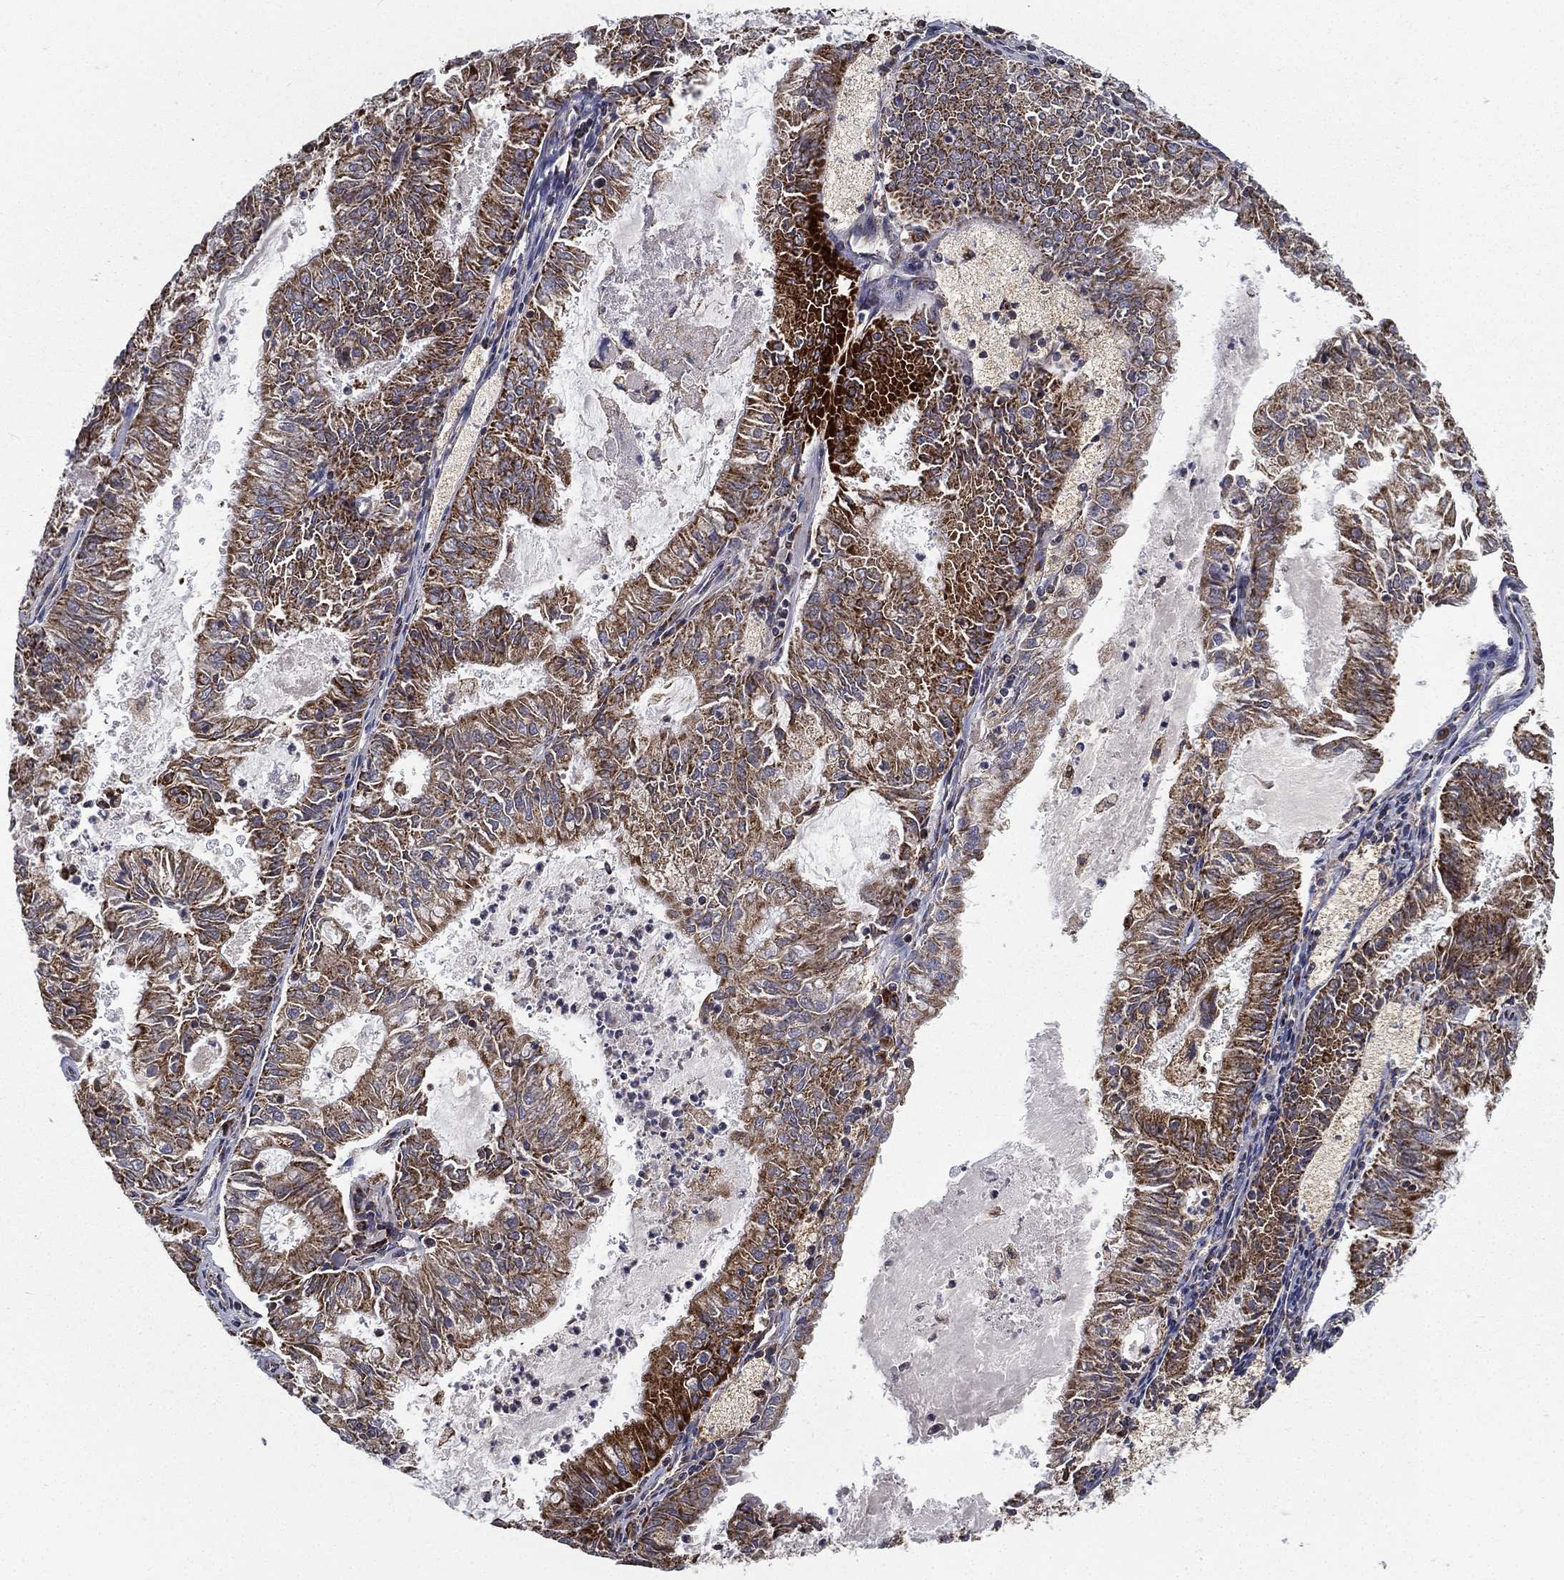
{"staining": {"intensity": "strong", "quantity": "25%-75%", "location": "cytoplasmic/membranous"}, "tissue": "endometrial cancer", "cell_type": "Tumor cells", "image_type": "cancer", "snomed": [{"axis": "morphology", "description": "Adenocarcinoma, NOS"}, {"axis": "topography", "description": "Endometrium"}], "caption": "Human endometrial cancer (adenocarcinoma) stained for a protein (brown) demonstrates strong cytoplasmic/membranous positive expression in about 25%-75% of tumor cells.", "gene": "MT-CYB", "patient": {"sex": "female", "age": 57}}